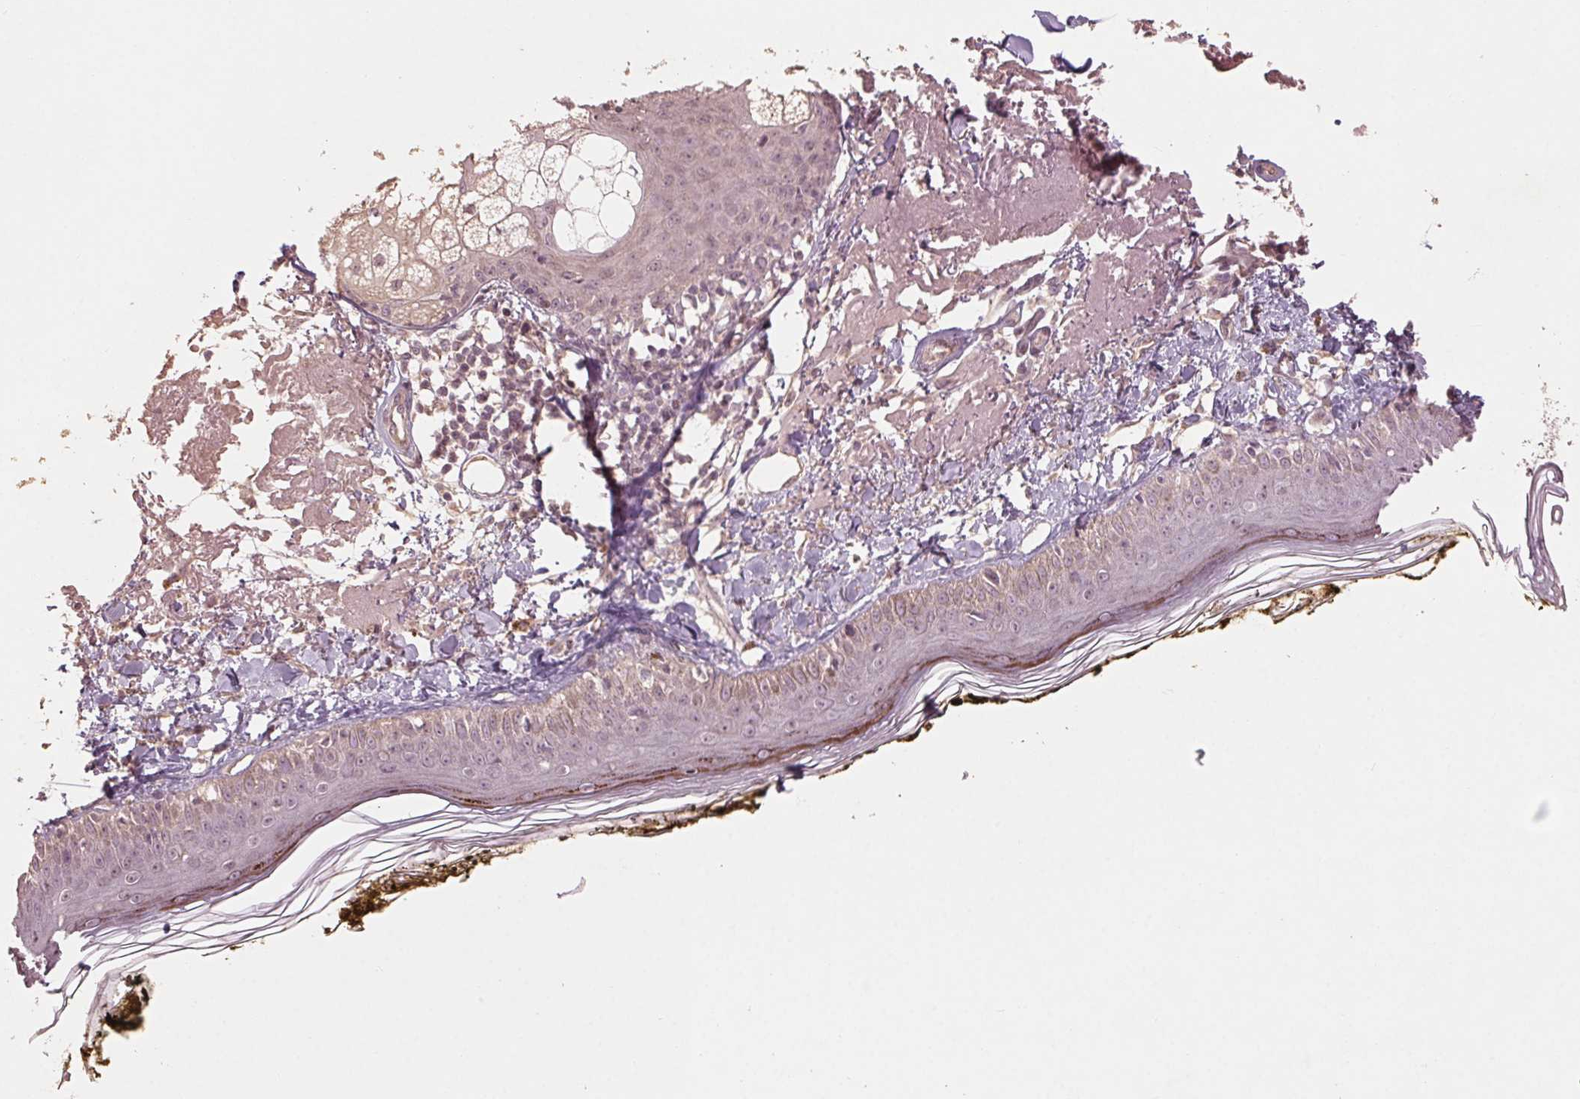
{"staining": {"intensity": "weak", "quantity": "25%-75%", "location": "cytoplasmic/membranous"}, "tissue": "skin", "cell_type": "Fibroblasts", "image_type": "normal", "snomed": [{"axis": "morphology", "description": "Normal tissue, NOS"}, {"axis": "topography", "description": "Skin"}], "caption": "Protein analysis of benign skin displays weak cytoplasmic/membranous expression in approximately 25%-75% of fibroblasts.", "gene": "SMLR1", "patient": {"sex": "male", "age": 76}}